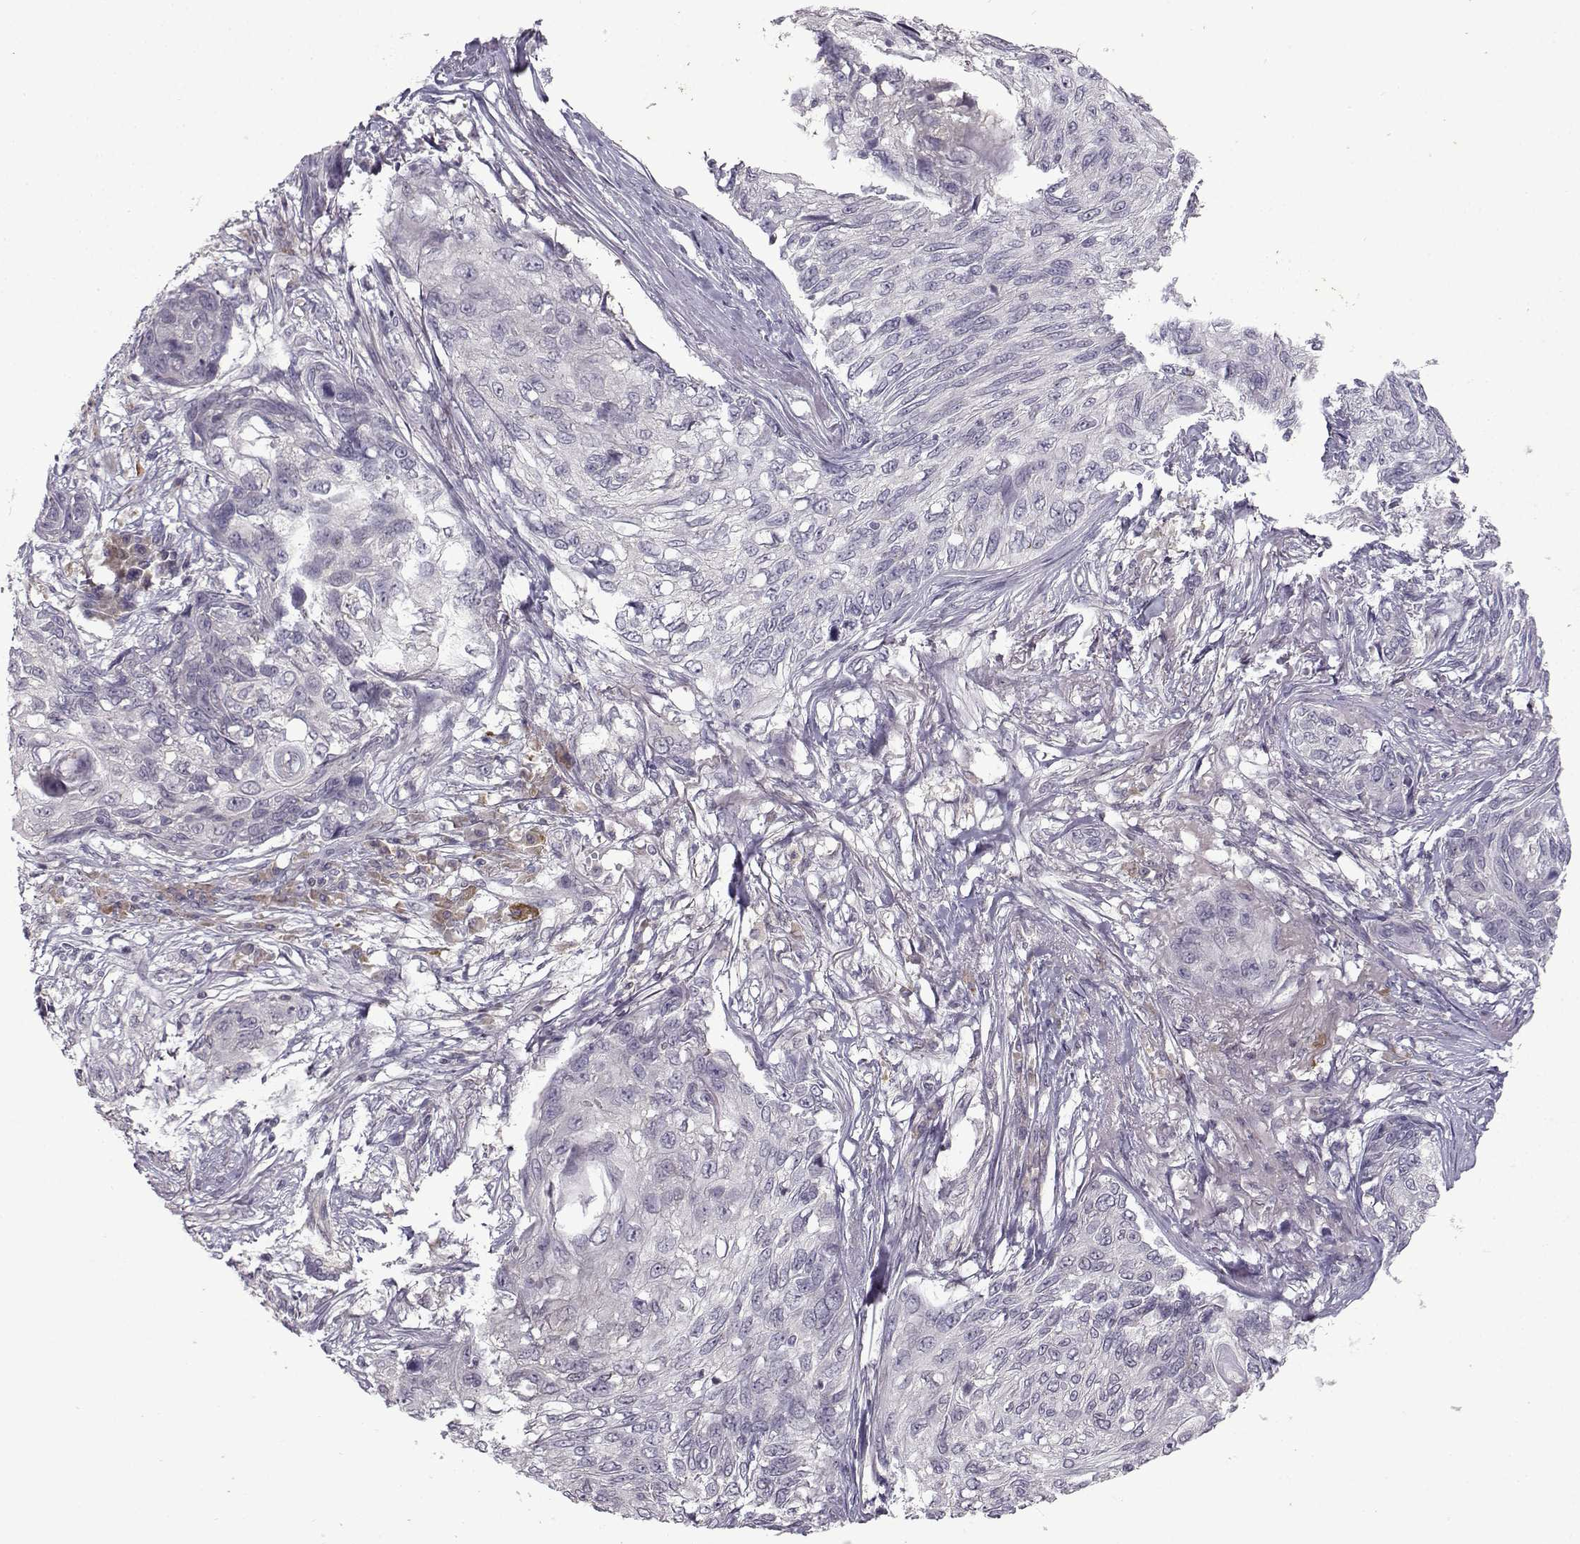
{"staining": {"intensity": "negative", "quantity": "none", "location": "none"}, "tissue": "skin cancer", "cell_type": "Tumor cells", "image_type": "cancer", "snomed": [{"axis": "morphology", "description": "Squamous cell carcinoma, NOS"}, {"axis": "topography", "description": "Skin"}], "caption": "Photomicrograph shows no significant protein expression in tumor cells of skin cancer.", "gene": "OPRD1", "patient": {"sex": "male", "age": 92}}